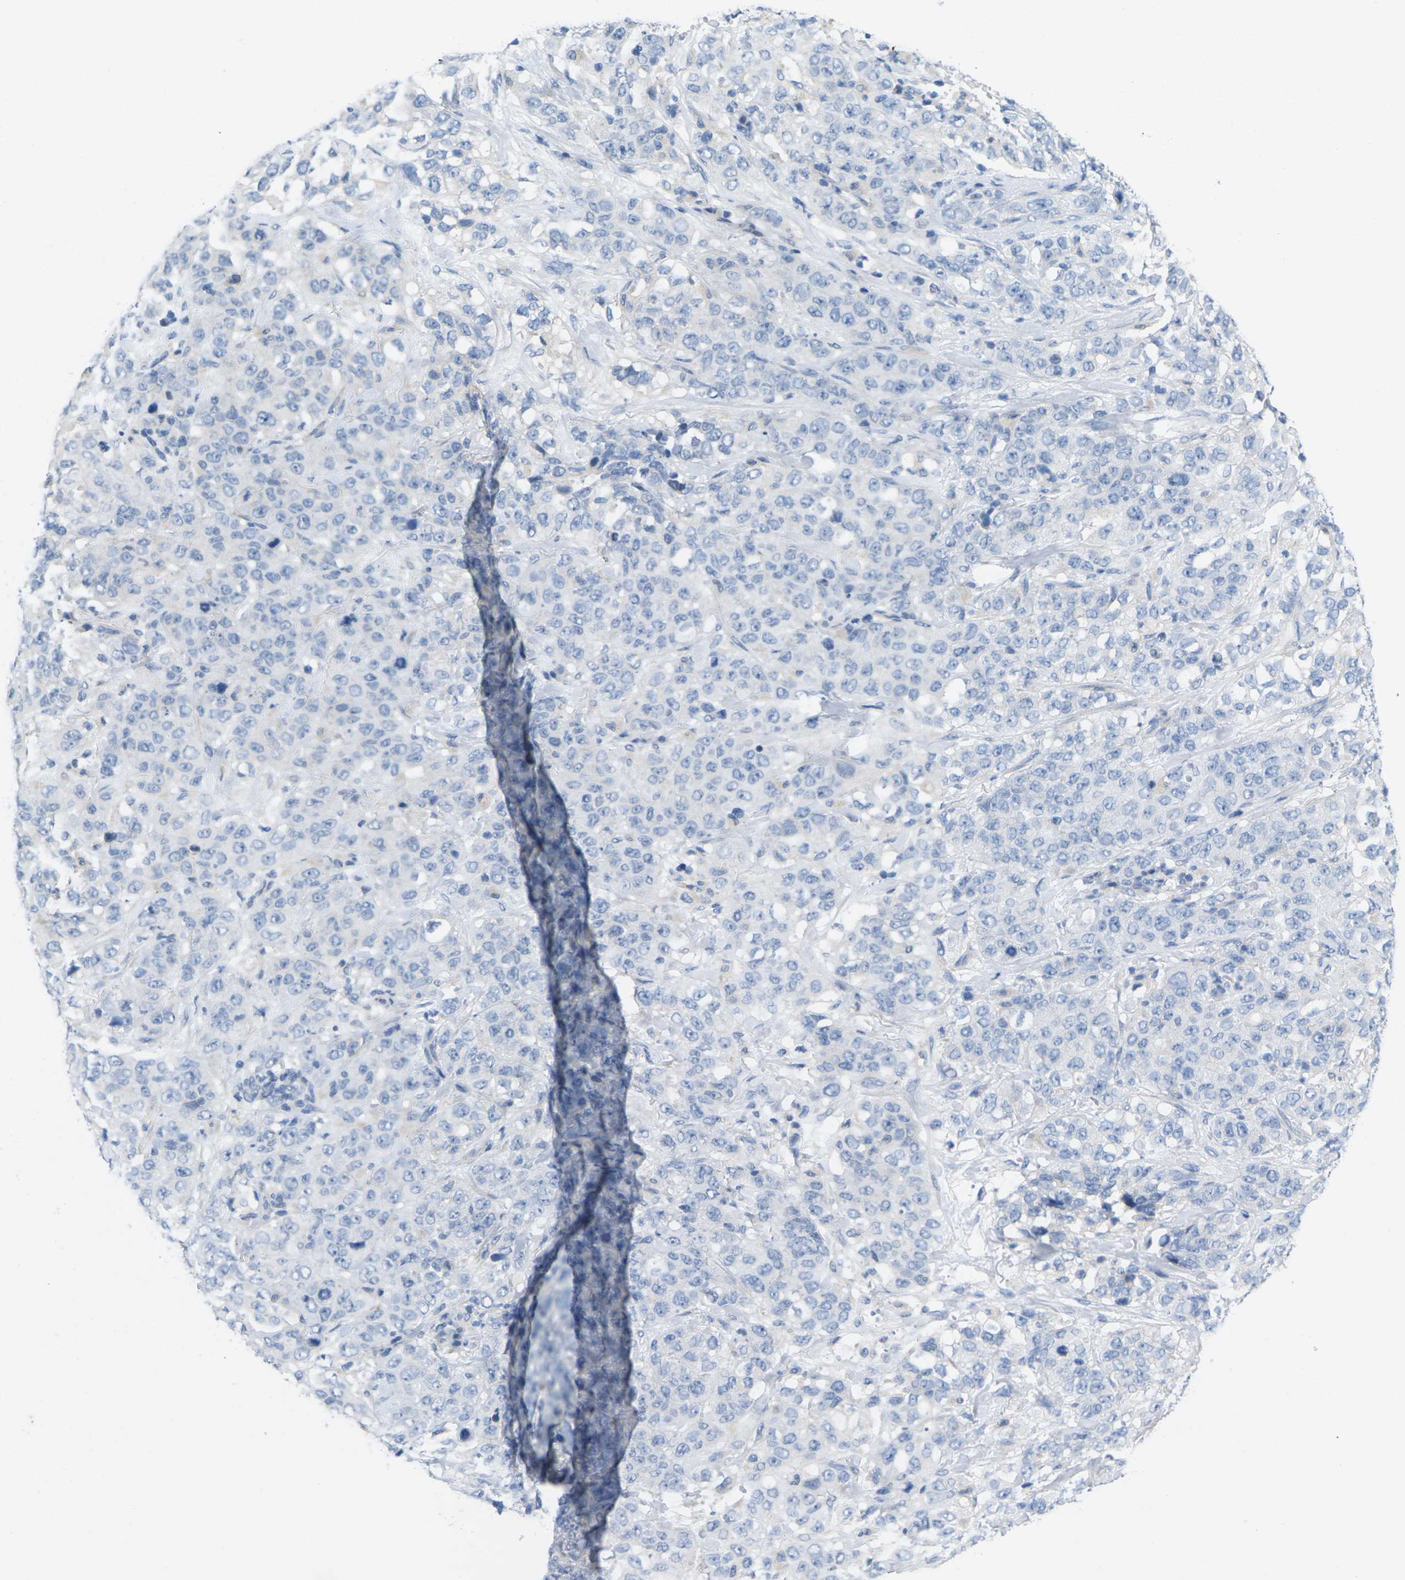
{"staining": {"intensity": "negative", "quantity": "none", "location": "none"}, "tissue": "stomach cancer", "cell_type": "Tumor cells", "image_type": "cancer", "snomed": [{"axis": "morphology", "description": "Adenocarcinoma, NOS"}, {"axis": "topography", "description": "Stomach"}], "caption": "Immunohistochemistry micrograph of stomach adenocarcinoma stained for a protein (brown), which shows no positivity in tumor cells.", "gene": "TNNI3", "patient": {"sex": "male", "age": 48}}